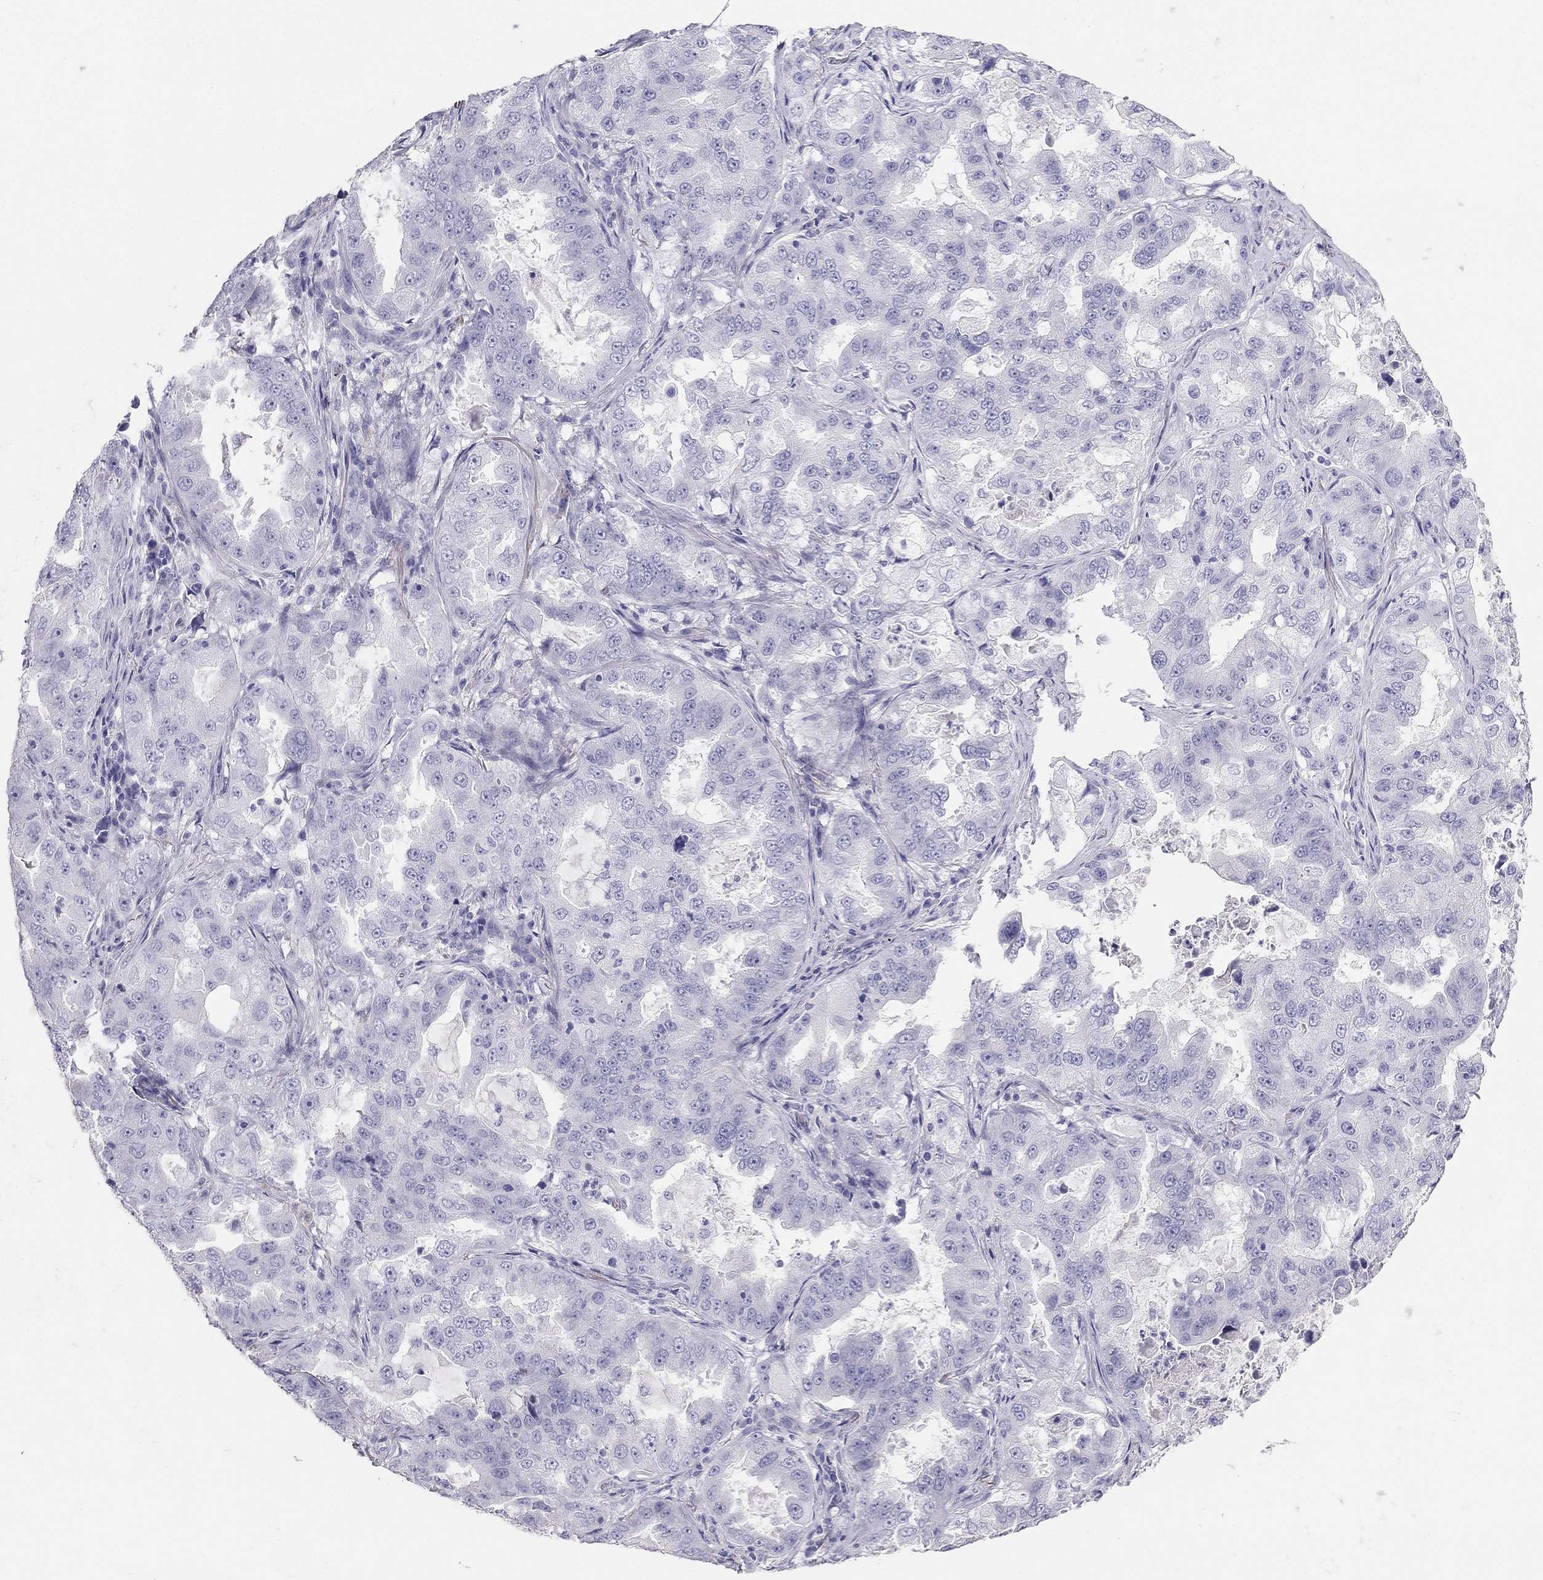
{"staining": {"intensity": "negative", "quantity": "none", "location": "none"}, "tissue": "lung cancer", "cell_type": "Tumor cells", "image_type": "cancer", "snomed": [{"axis": "morphology", "description": "Adenocarcinoma, NOS"}, {"axis": "topography", "description": "Lung"}], "caption": "DAB (3,3'-diaminobenzidine) immunohistochemical staining of human adenocarcinoma (lung) displays no significant expression in tumor cells.", "gene": "RFLNA", "patient": {"sex": "female", "age": 61}}